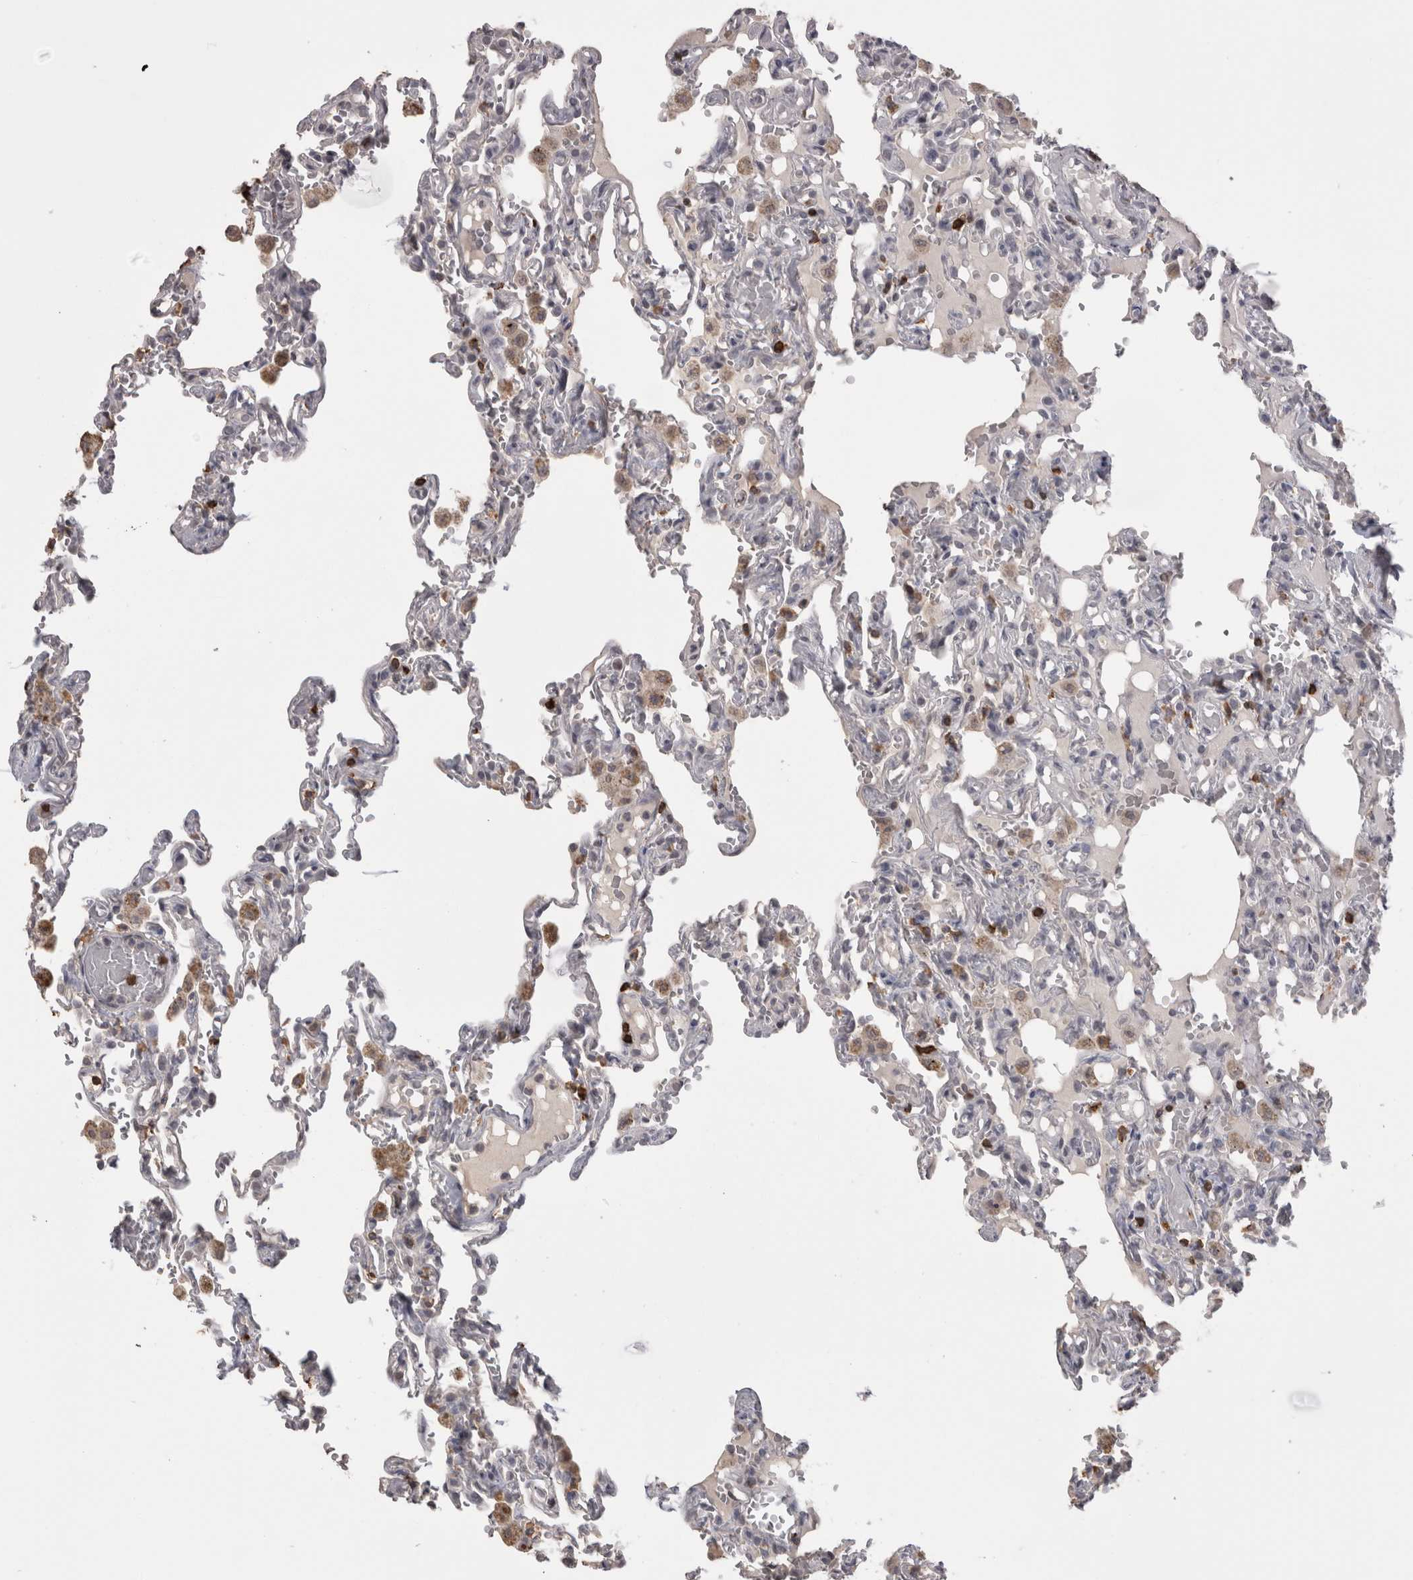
{"staining": {"intensity": "negative", "quantity": "none", "location": "none"}, "tissue": "lung", "cell_type": "Alveolar cells", "image_type": "normal", "snomed": [{"axis": "morphology", "description": "Normal tissue, NOS"}, {"axis": "topography", "description": "Lung"}], "caption": "High magnification brightfield microscopy of benign lung stained with DAB (brown) and counterstained with hematoxylin (blue): alveolar cells show no significant expression. The staining was performed using DAB to visualize the protein expression in brown, while the nuclei were stained in blue with hematoxylin (Magnification: 20x).", "gene": "SKAP1", "patient": {"sex": "male", "age": 21}}